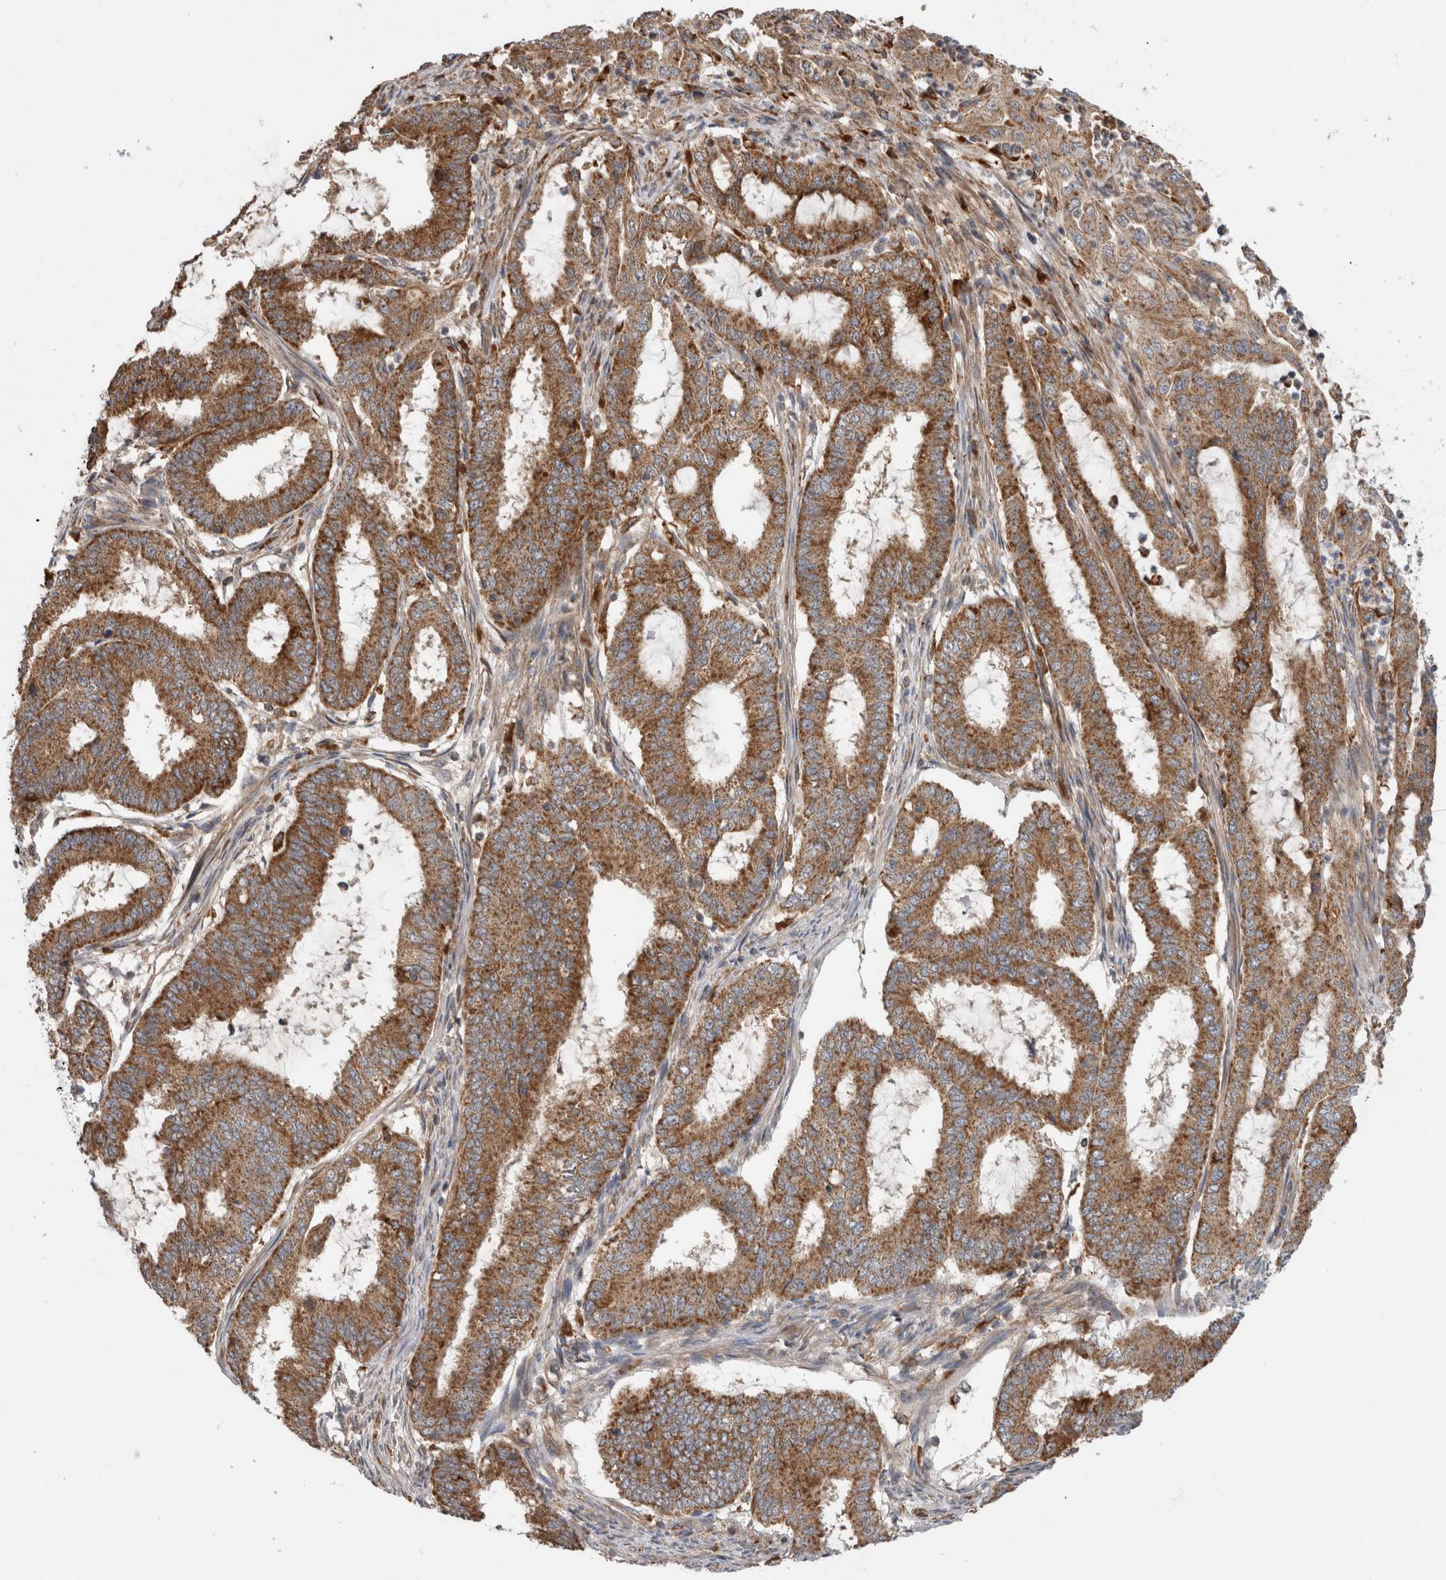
{"staining": {"intensity": "moderate", "quantity": ">75%", "location": "cytoplasmic/membranous"}, "tissue": "endometrial cancer", "cell_type": "Tumor cells", "image_type": "cancer", "snomed": [{"axis": "morphology", "description": "Adenocarcinoma, NOS"}, {"axis": "topography", "description": "Endometrium"}], "caption": "Protein expression analysis of endometrial cancer exhibits moderate cytoplasmic/membranous expression in approximately >75% of tumor cells.", "gene": "ADGRL3", "patient": {"sex": "female", "age": 51}}